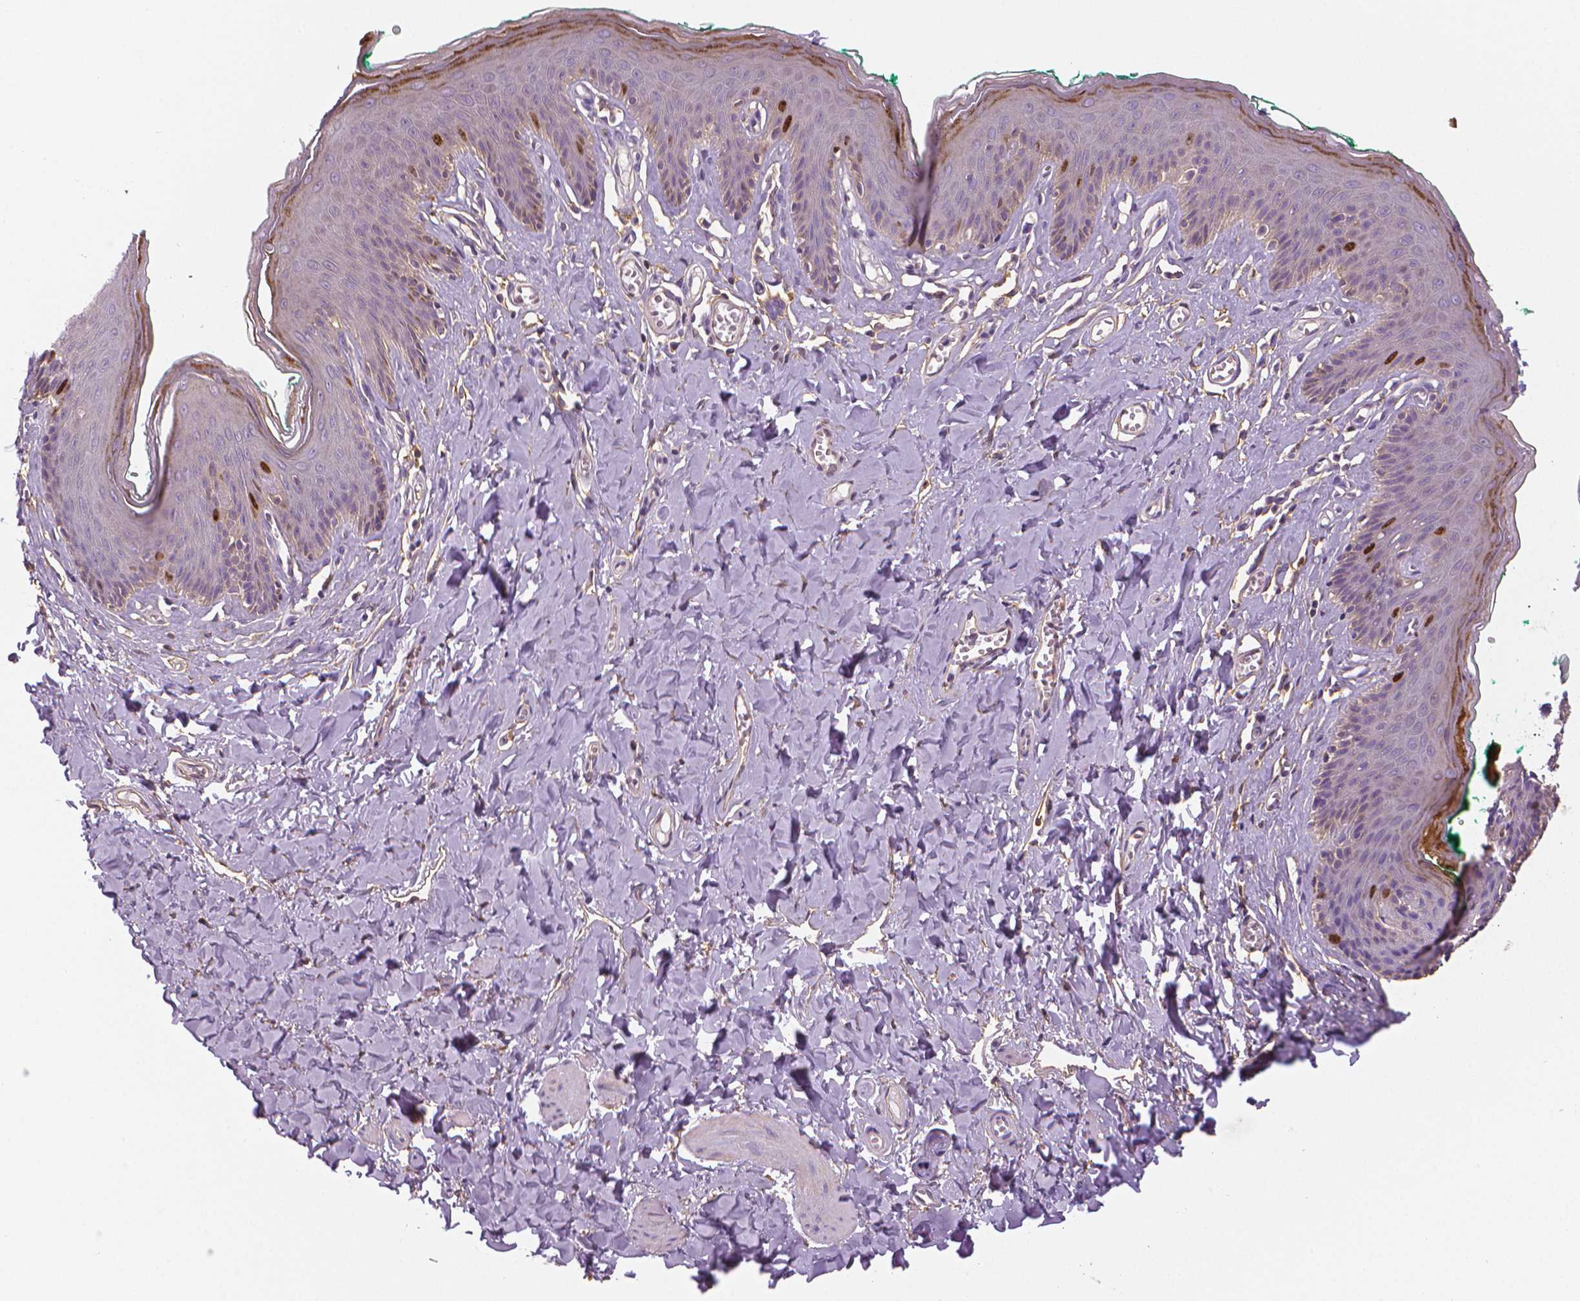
{"staining": {"intensity": "moderate", "quantity": "<25%", "location": "cytoplasmic/membranous,nuclear"}, "tissue": "skin", "cell_type": "Epidermal cells", "image_type": "normal", "snomed": [{"axis": "morphology", "description": "Normal tissue, NOS"}, {"axis": "topography", "description": "Vulva"}, {"axis": "topography", "description": "Peripheral nerve tissue"}], "caption": "Immunohistochemical staining of unremarkable human skin demonstrates low levels of moderate cytoplasmic/membranous,nuclear expression in approximately <25% of epidermal cells.", "gene": "MKI67", "patient": {"sex": "female", "age": 66}}